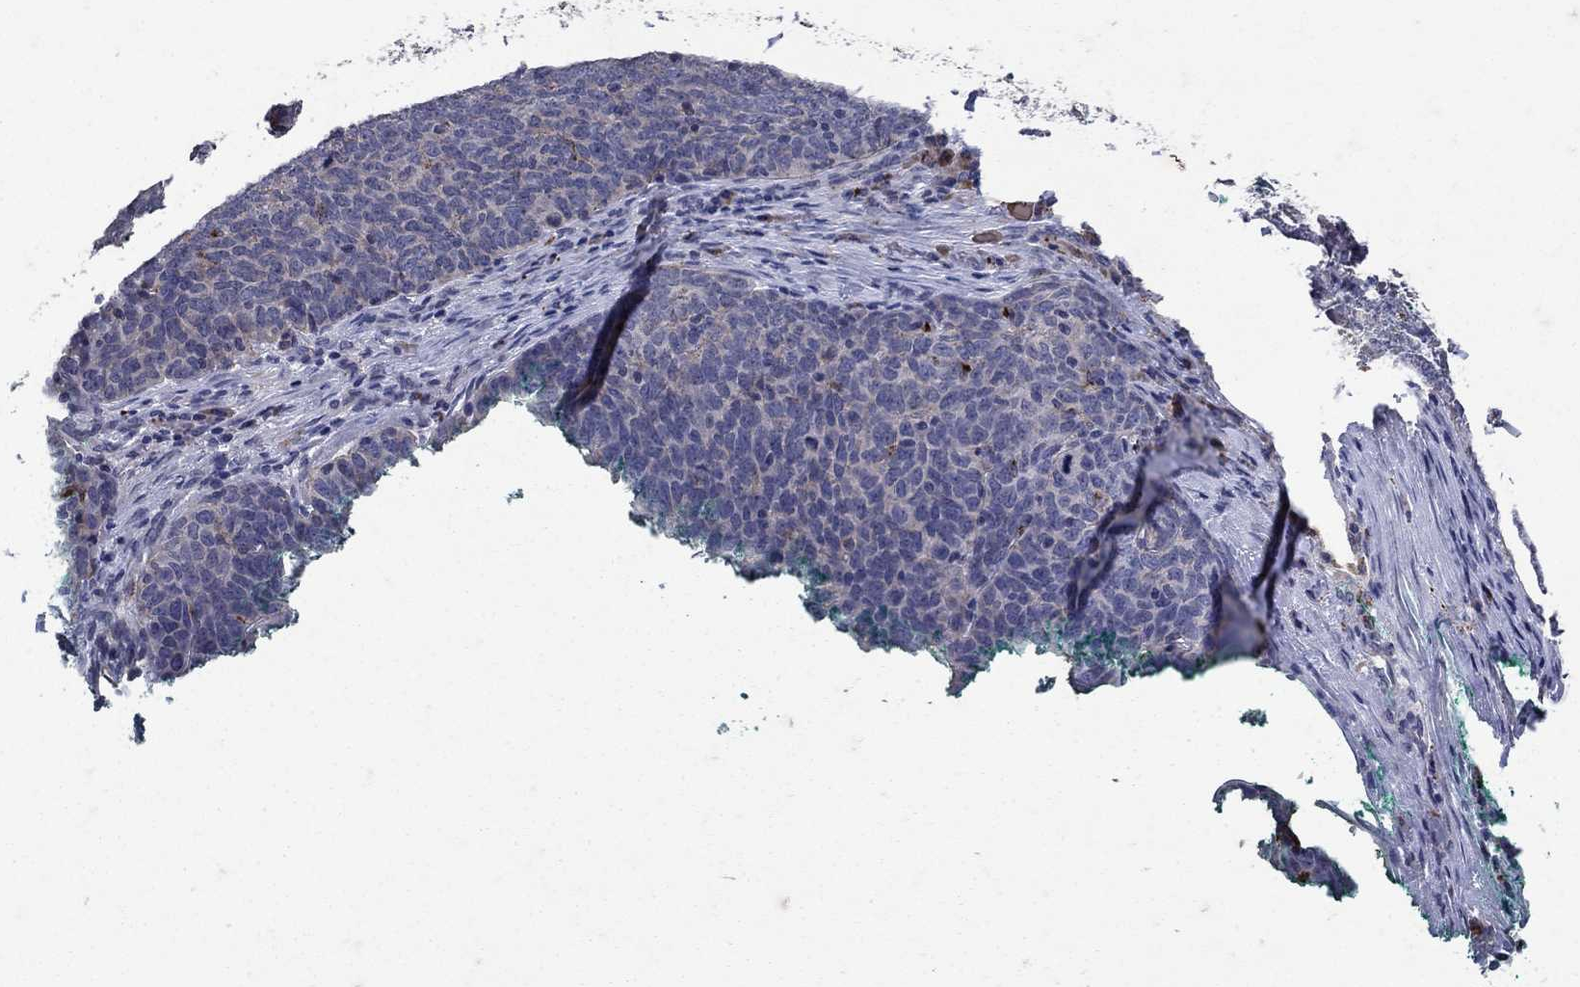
{"staining": {"intensity": "negative", "quantity": "none", "location": "none"}, "tissue": "skin cancer", "cell_type": "Tumor cells", "image_type": "cancer", "snomed": [{"axis": "morphology", "description": "Squamous cell carcinoma, NOS"}, {"axis": "topography", "description": "Skin"}, {"axis": "topography", "description": "Anal"}], "caption": "This is an IHC histopathology image of human squamous cell carcinoma (skin). There is no expression in tumor cells.", "gene": "NPC2", "patient": {"sex": "female", "age": 51}}